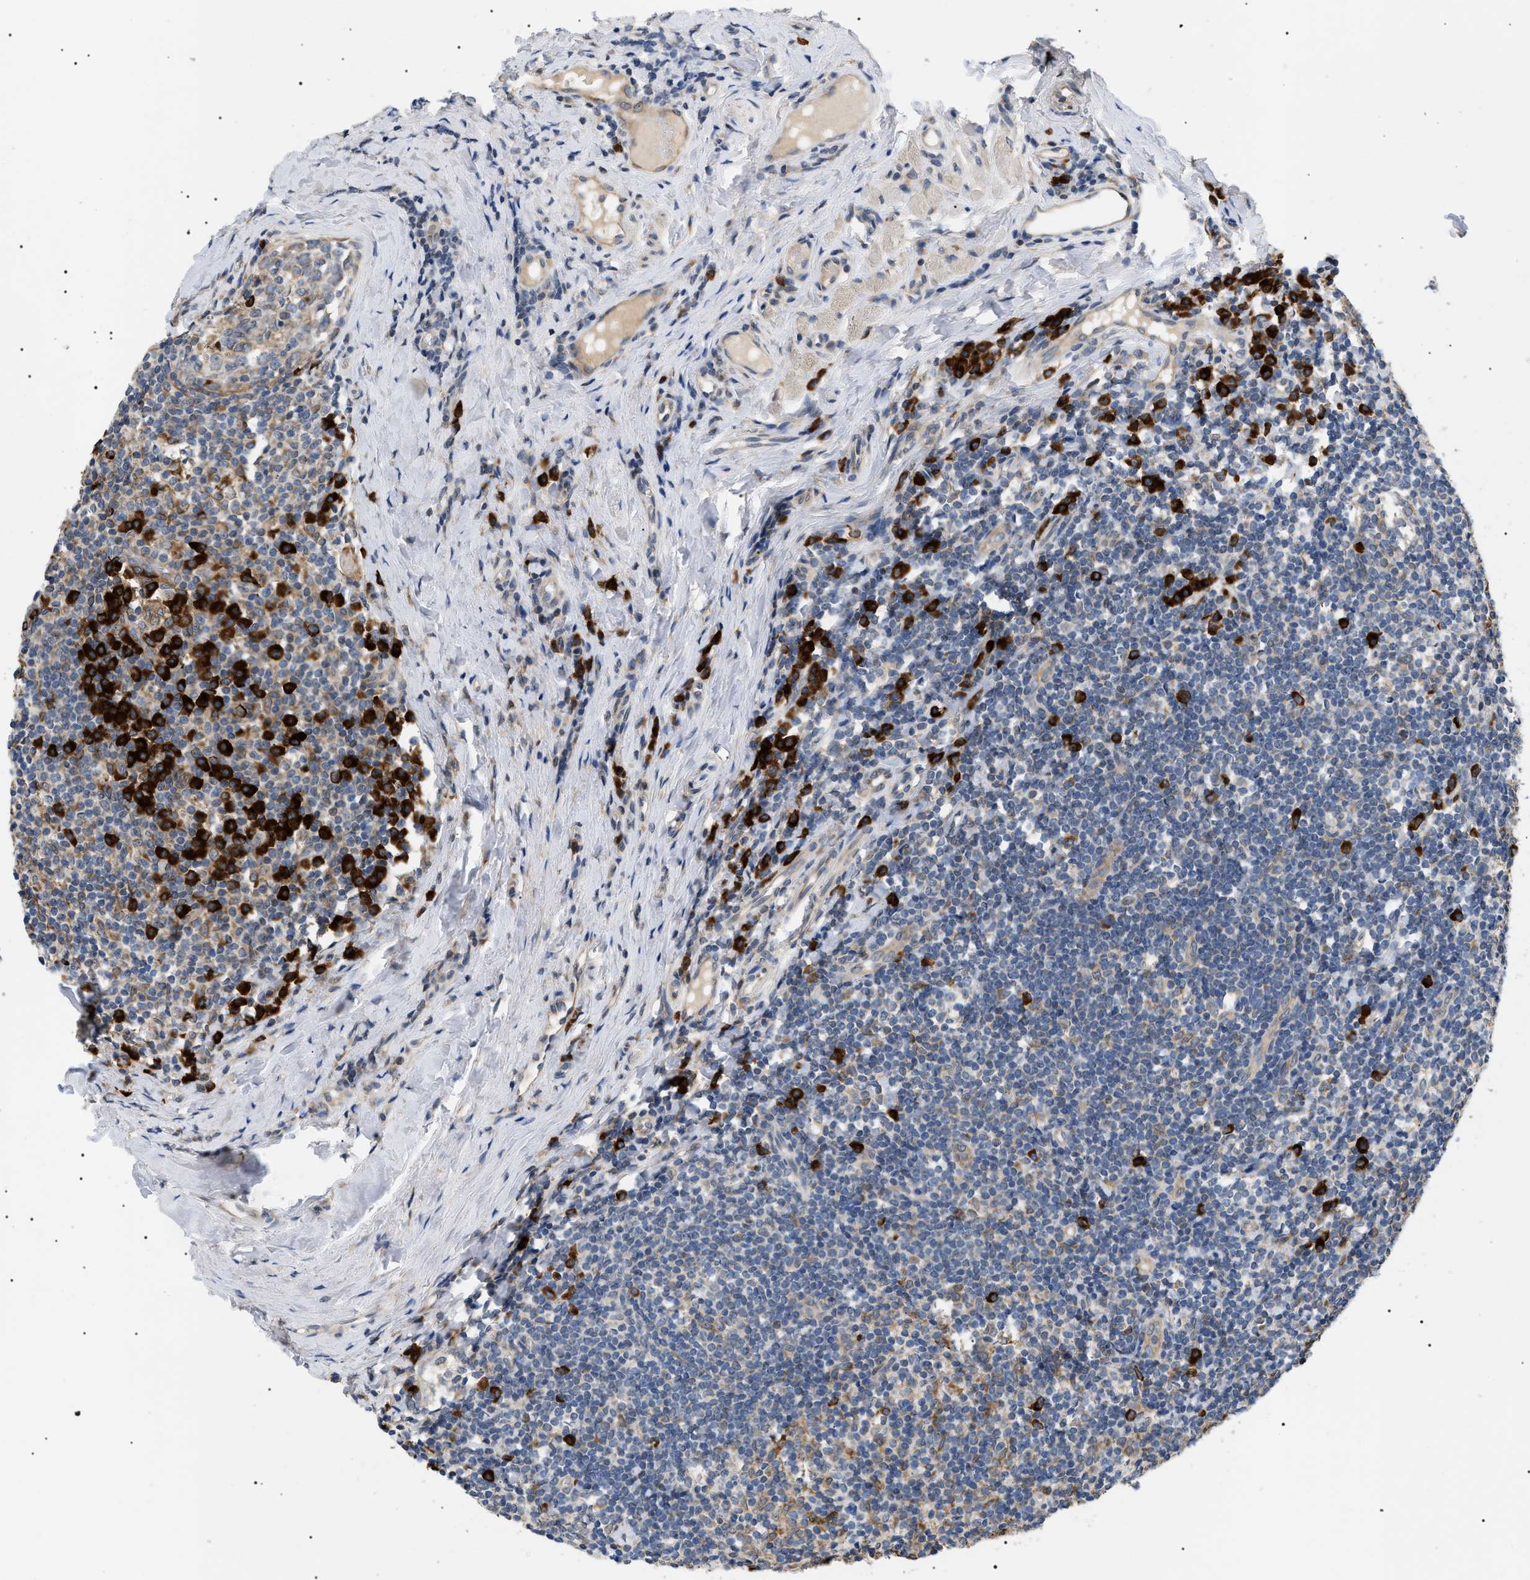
{"staining": {"intensity": "strong", "quantity": "<25%", "location": "cytoplasmic/membranous"}, "tissue": "tonsil", "cell_type": "Germinal center cells", "image_type": "normal", "snomed": [{"axis": "morphology", "description": "Normal tissue, NOS"}, {"axis": "topography", "description": "Tonsil"}], "caption": "Germinal center cells exhibit strong cytoplasmic/membranous staining in approximately <25% of cells in benign tonsil. (IHC, brightfield microscopy, high magnification).", "gene": "DERL1", "patient": {"sex": "female", "age": 19}}